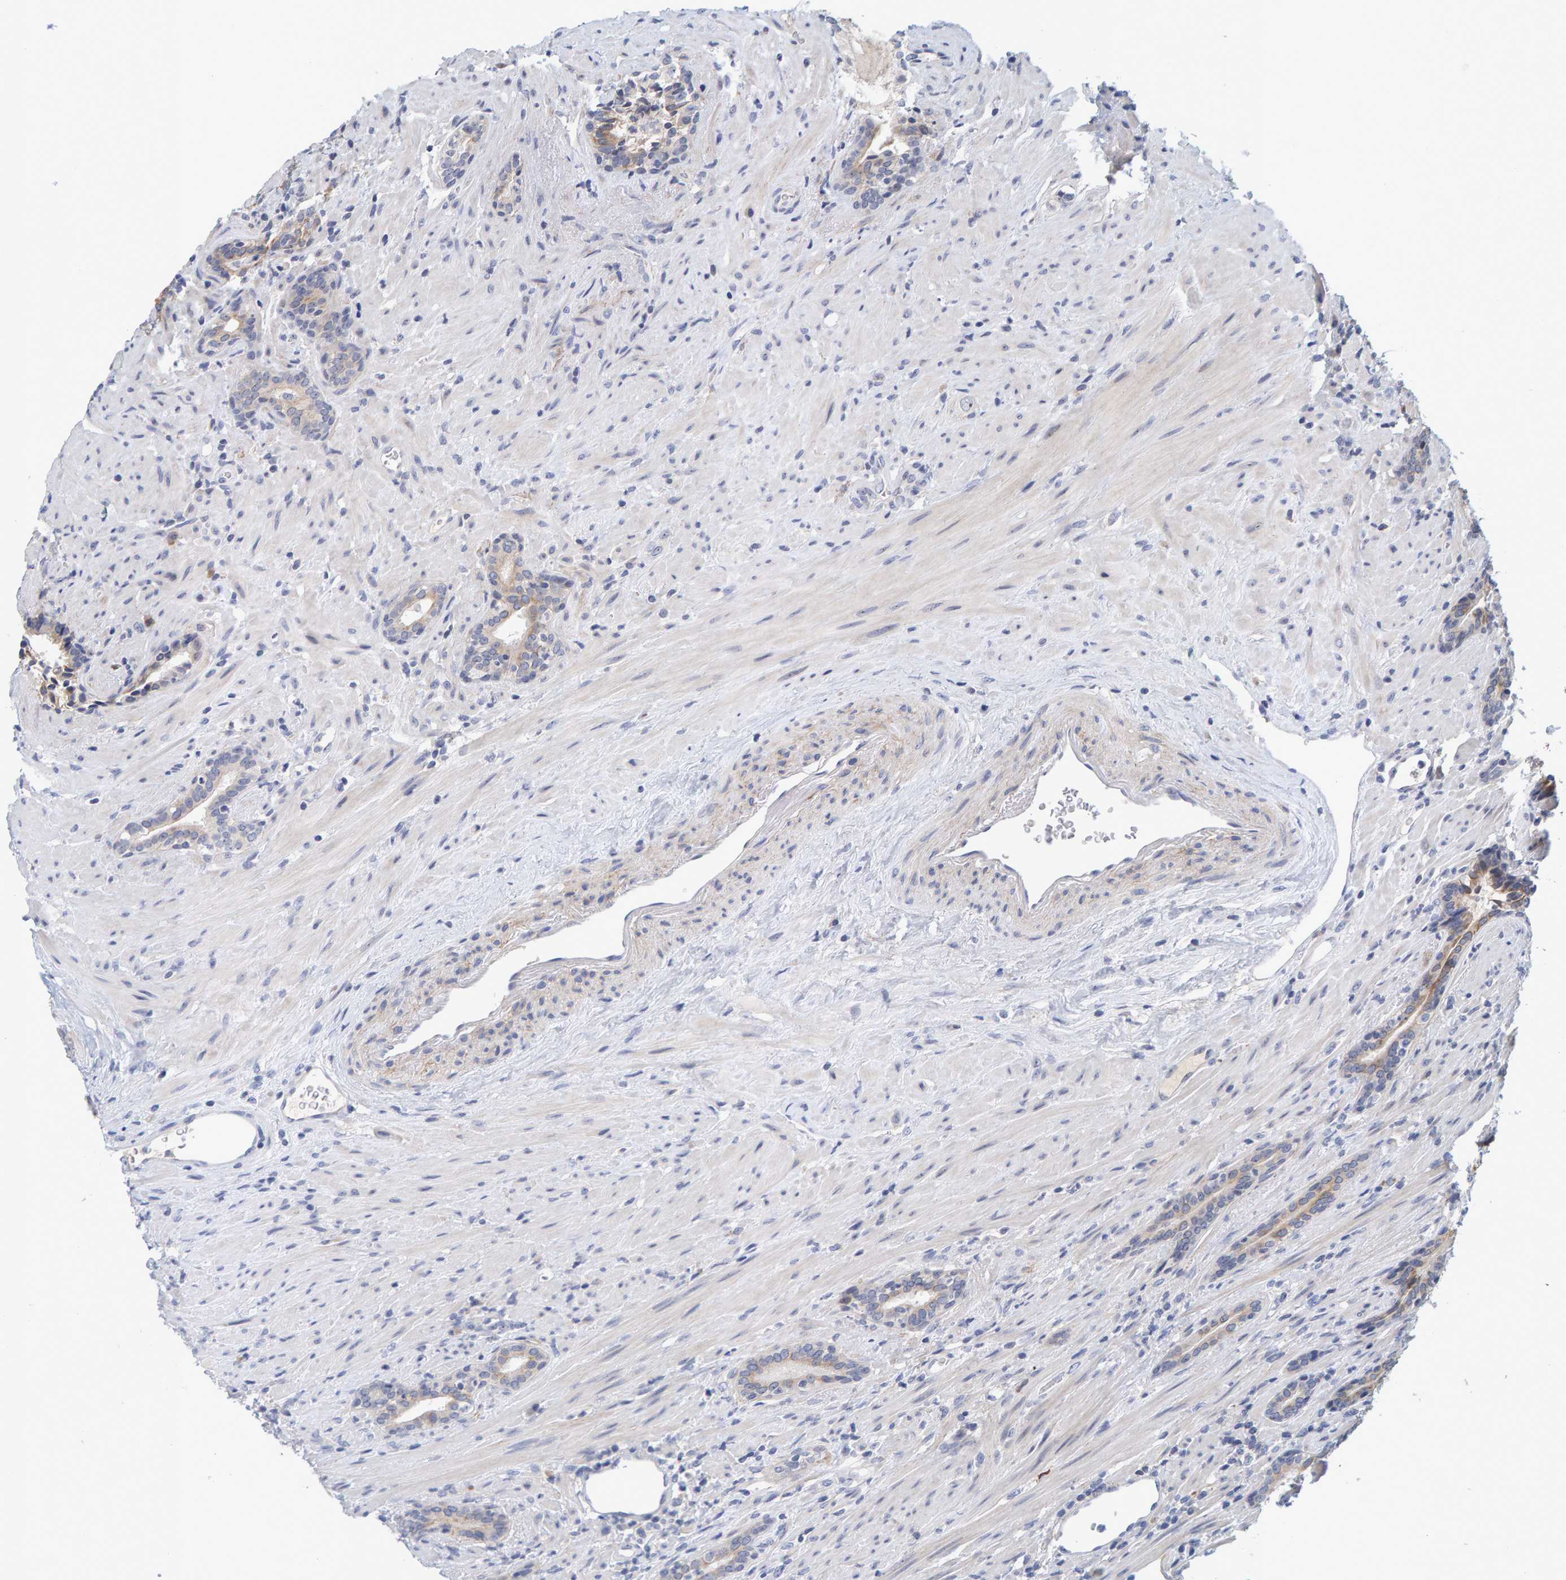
{"staining": {"intensity": "weak", "quantity": "<25%", "location": "cytoplasmic/membranous"}, "tissue": "prostate cancer", "cell_type": "Tumor cells", "image_type": "cancer", "snomed": [{"axis": "morphology", "description": "Adenocarcinoma, High grade"}, {"axis": "topography", "description": "Prostate"}], "caption": "A photomicrograph of prostate cancer (adenocarcinoma (high-grade)) stained for a protein exhibits no brown staining in tumor cells.", "gene": "ZNF77", "patient": {"sex": "male", "age": 71}}